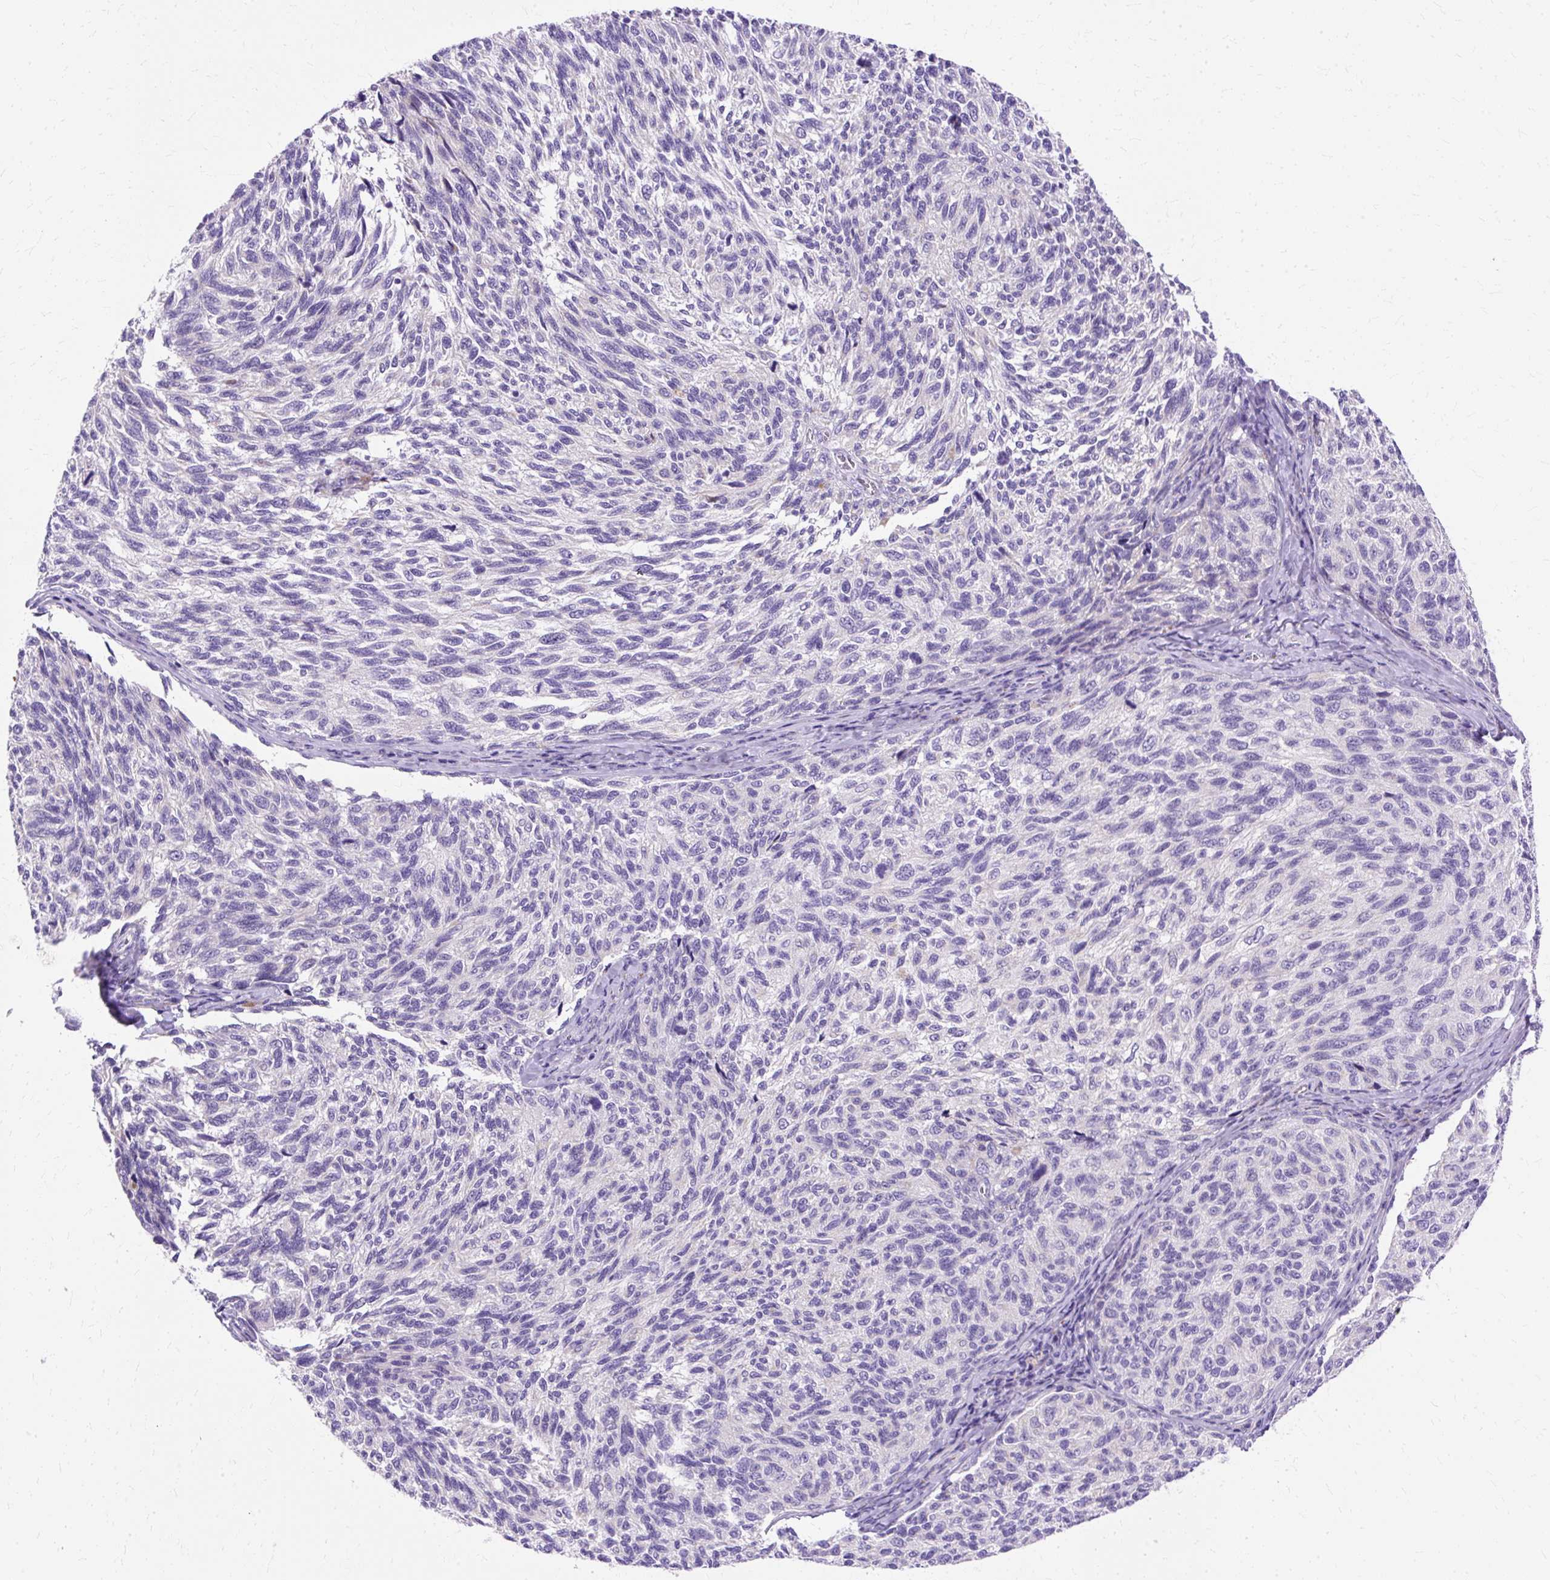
{"staining": {"intensity": "negative", "quantity": "none", "location": "none"}, "tissue": "melanoma", "cell_type": "Tumor cells", "image_type": "cancer", "snomed": [{"axis": "morphology", "description": "Malignant melanoma, NOS"}, {"axis": "topography", "description": "Skin"}], "caption": "Immunohistochemistry (IHC) photomicrograph of human malignant melanoma stained for a protein (brown), which exhibits no staining in tumor cells.", "gene": "MYO6", "patient": {"sex": "female", "age": 73}}